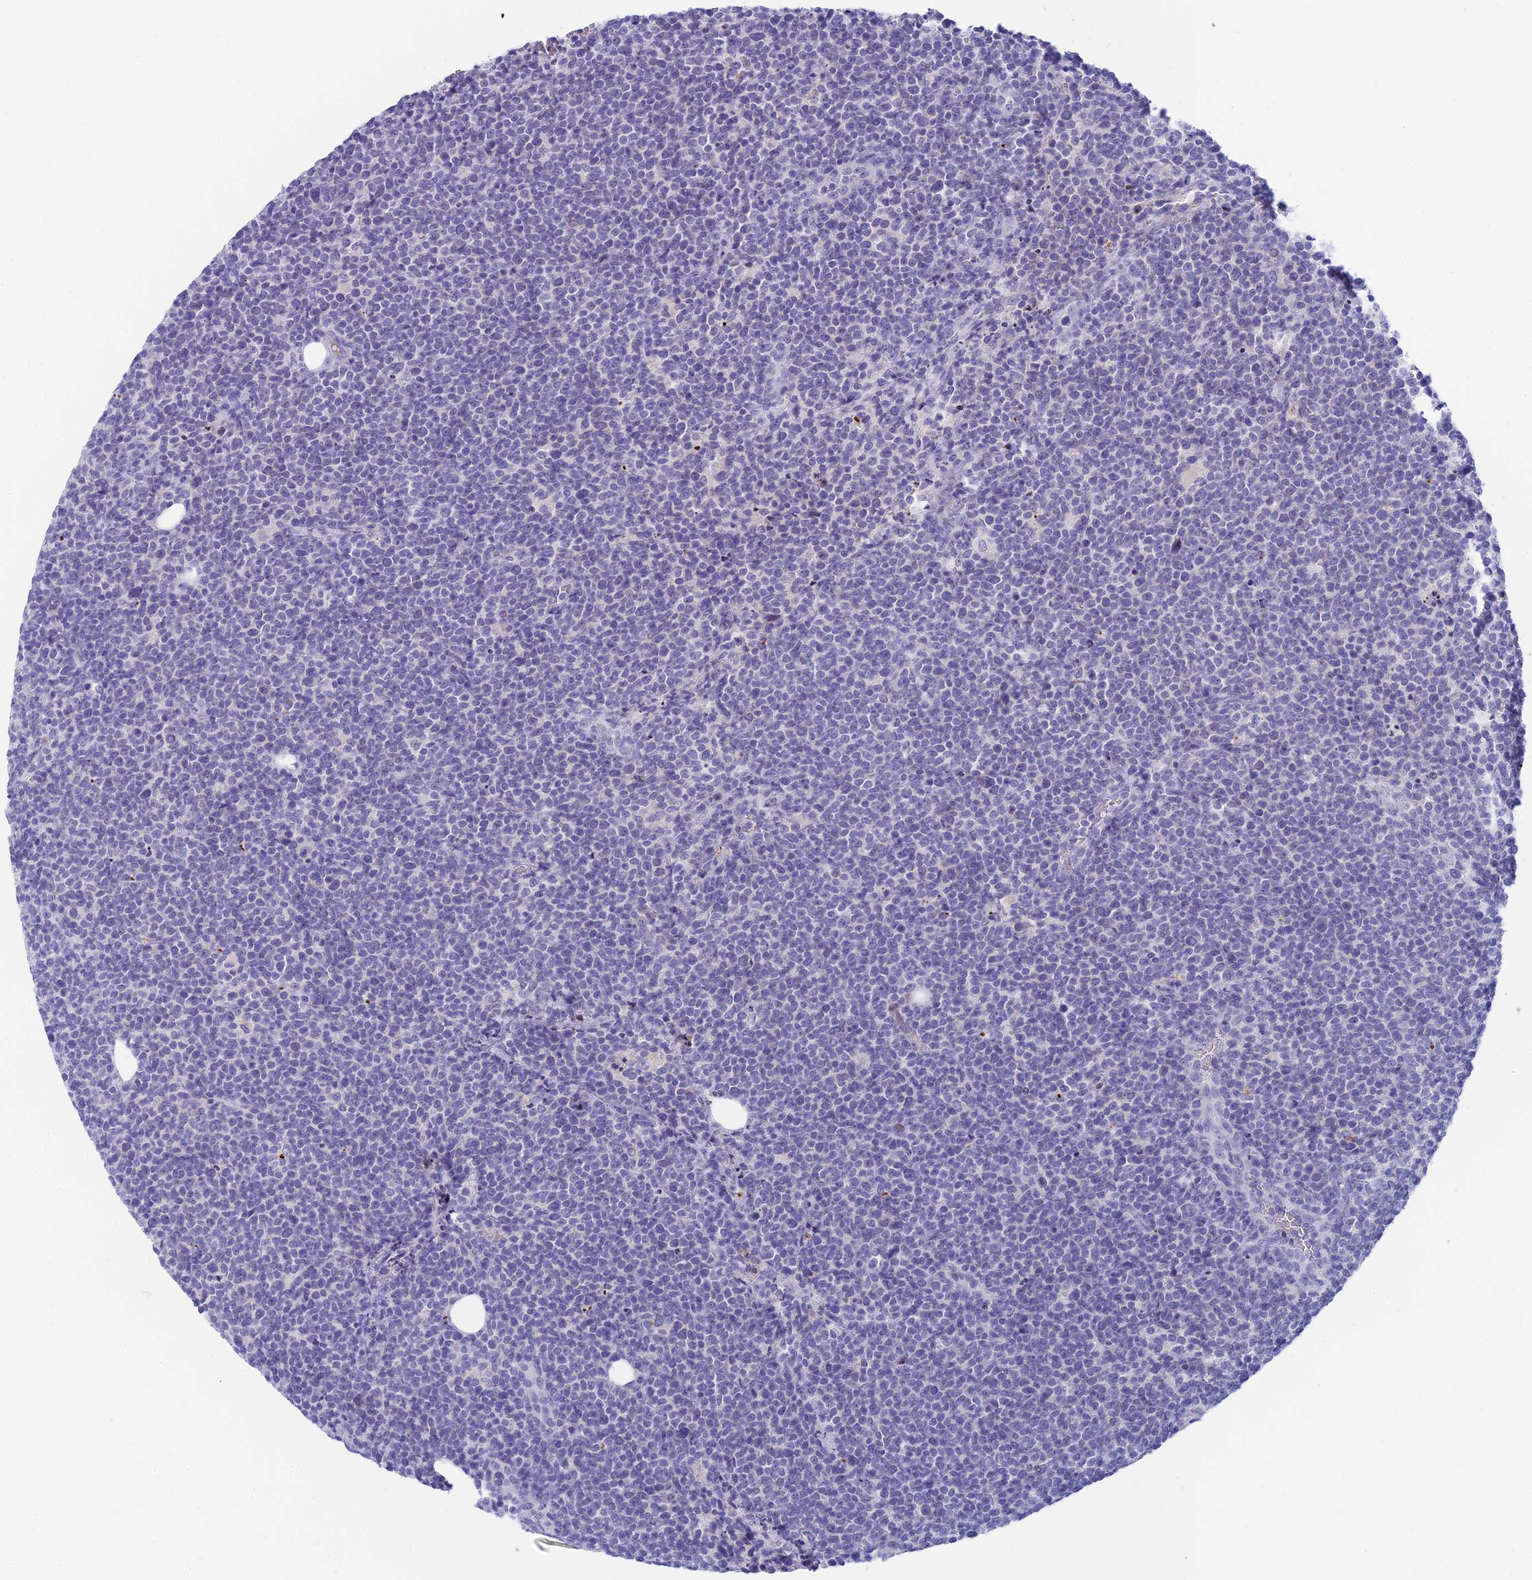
{"staining": {"intensity": "negative", "quantity": "none", "location": "none"}, "tissue": "lymphoma", "cell_type": "Tumor cells", "image_type": "cancer", "snomed": [{"axis": "morphology", "description": "Malignant lymphoma, non-Hodgkin's type, High grade"}, {"axis": "topography", "description": "Lymph node"}], "caption": "The micrograph exhibits no significant expression in tumor cells of lymphoma. (Brightfield microscopy of DAB IHC at high magnification).", "gene": "REXO5", "patient": {"sex": "male", "age": 61}}